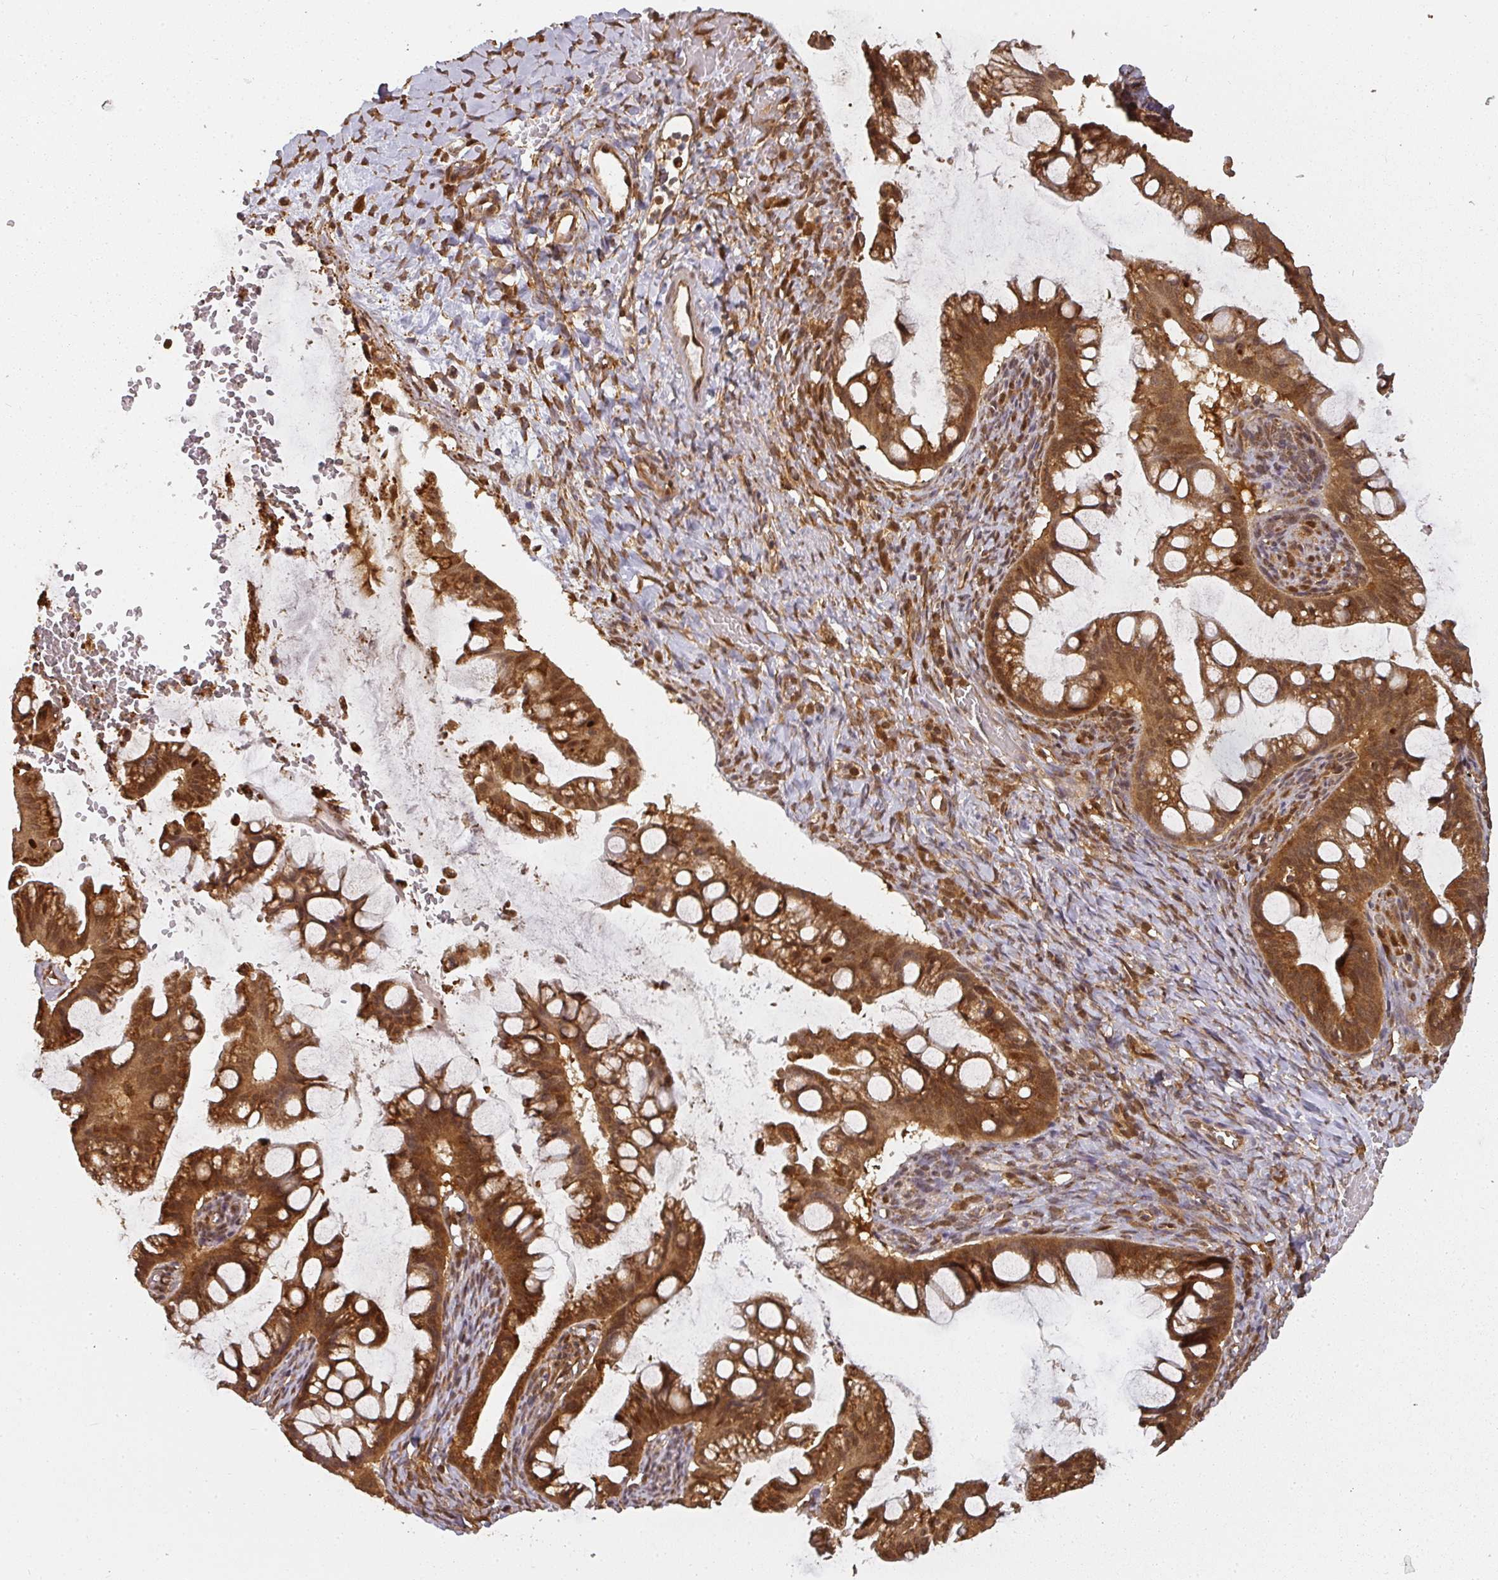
{"staining": {"intensity": "strong", "quantity": ">75%", "location": "cytoplasmic/membranous"}, "tissue": "ovarian cancer", "cell_type": "Tumor cells", "image_type": "cancer", "snomed": [{"axis": "morphology", "description": "Cystadenocarcinoma, mucinous, NOS"}, {"axis": "topography", "description": "Ovary"}], "caption": "Brown immunohistochemical staining in mucinous cystadenocarcinoma (ovarian) demonstrates strong cytoplasmic/membranous positivity in about >75% of tumor cells.", "gene": "PPP6R3", "patient": {"sex": "female", "age": 73}}